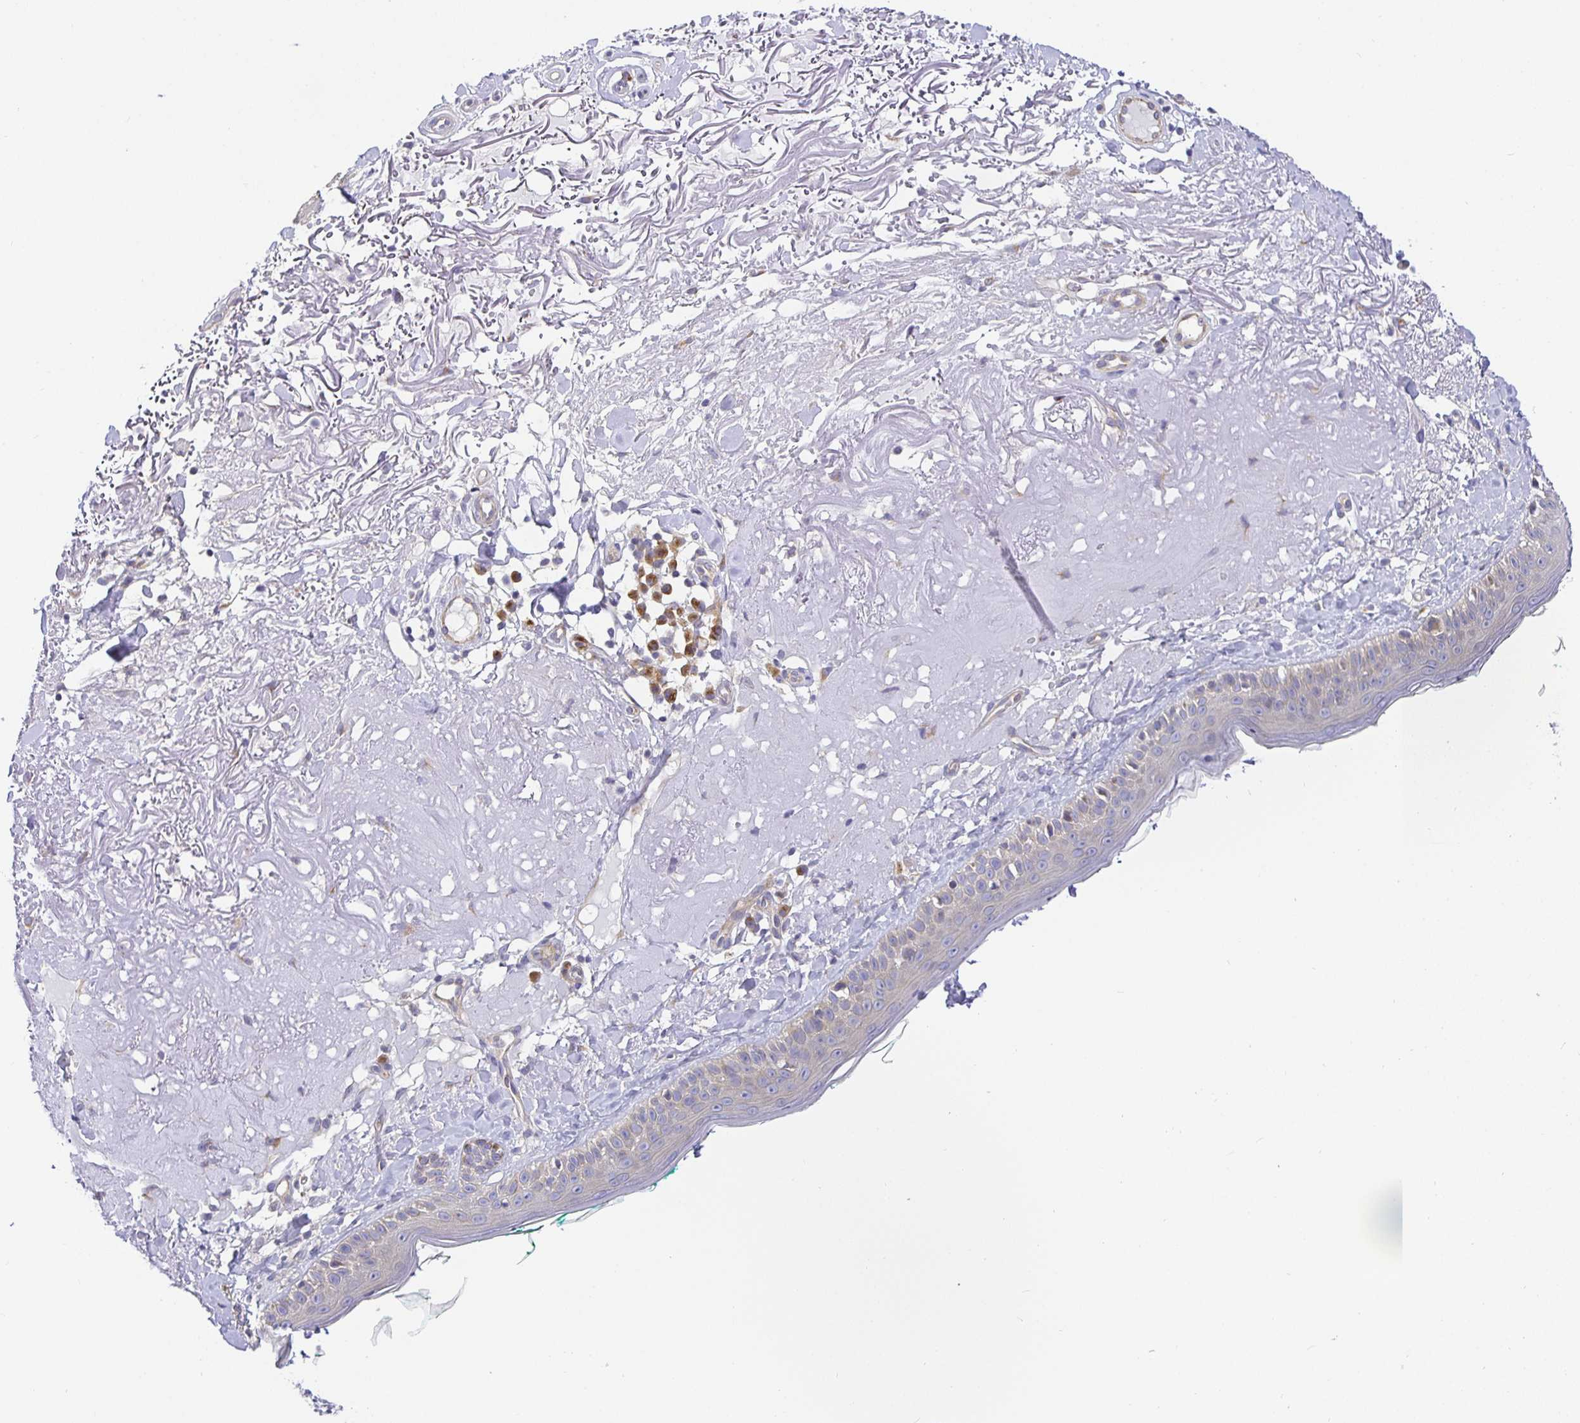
{"staining": {"intensity": "weak", "quantity": "25%-75%", "location": "cytoplasmic/membranous"}, "tissue": "skin", "cell_type": "Fibroblasts", "image_type": "normal", "snomed": [{"axis": "morphology", "description": "Normal tissue, NOS"}, {"axis": "topography", "description": "Skin"}], "caption": "A brown stain labels weak cytoplasmic/membranous expression of a protein in fibroblasts of normal human skin. The staining is performed using DAB brown chromogen to label protein expression. The nuclei are counter-stained blue using hematoxylin.", "gene": "OPALIN", "patient": {"sex": "male", "age": 73}}